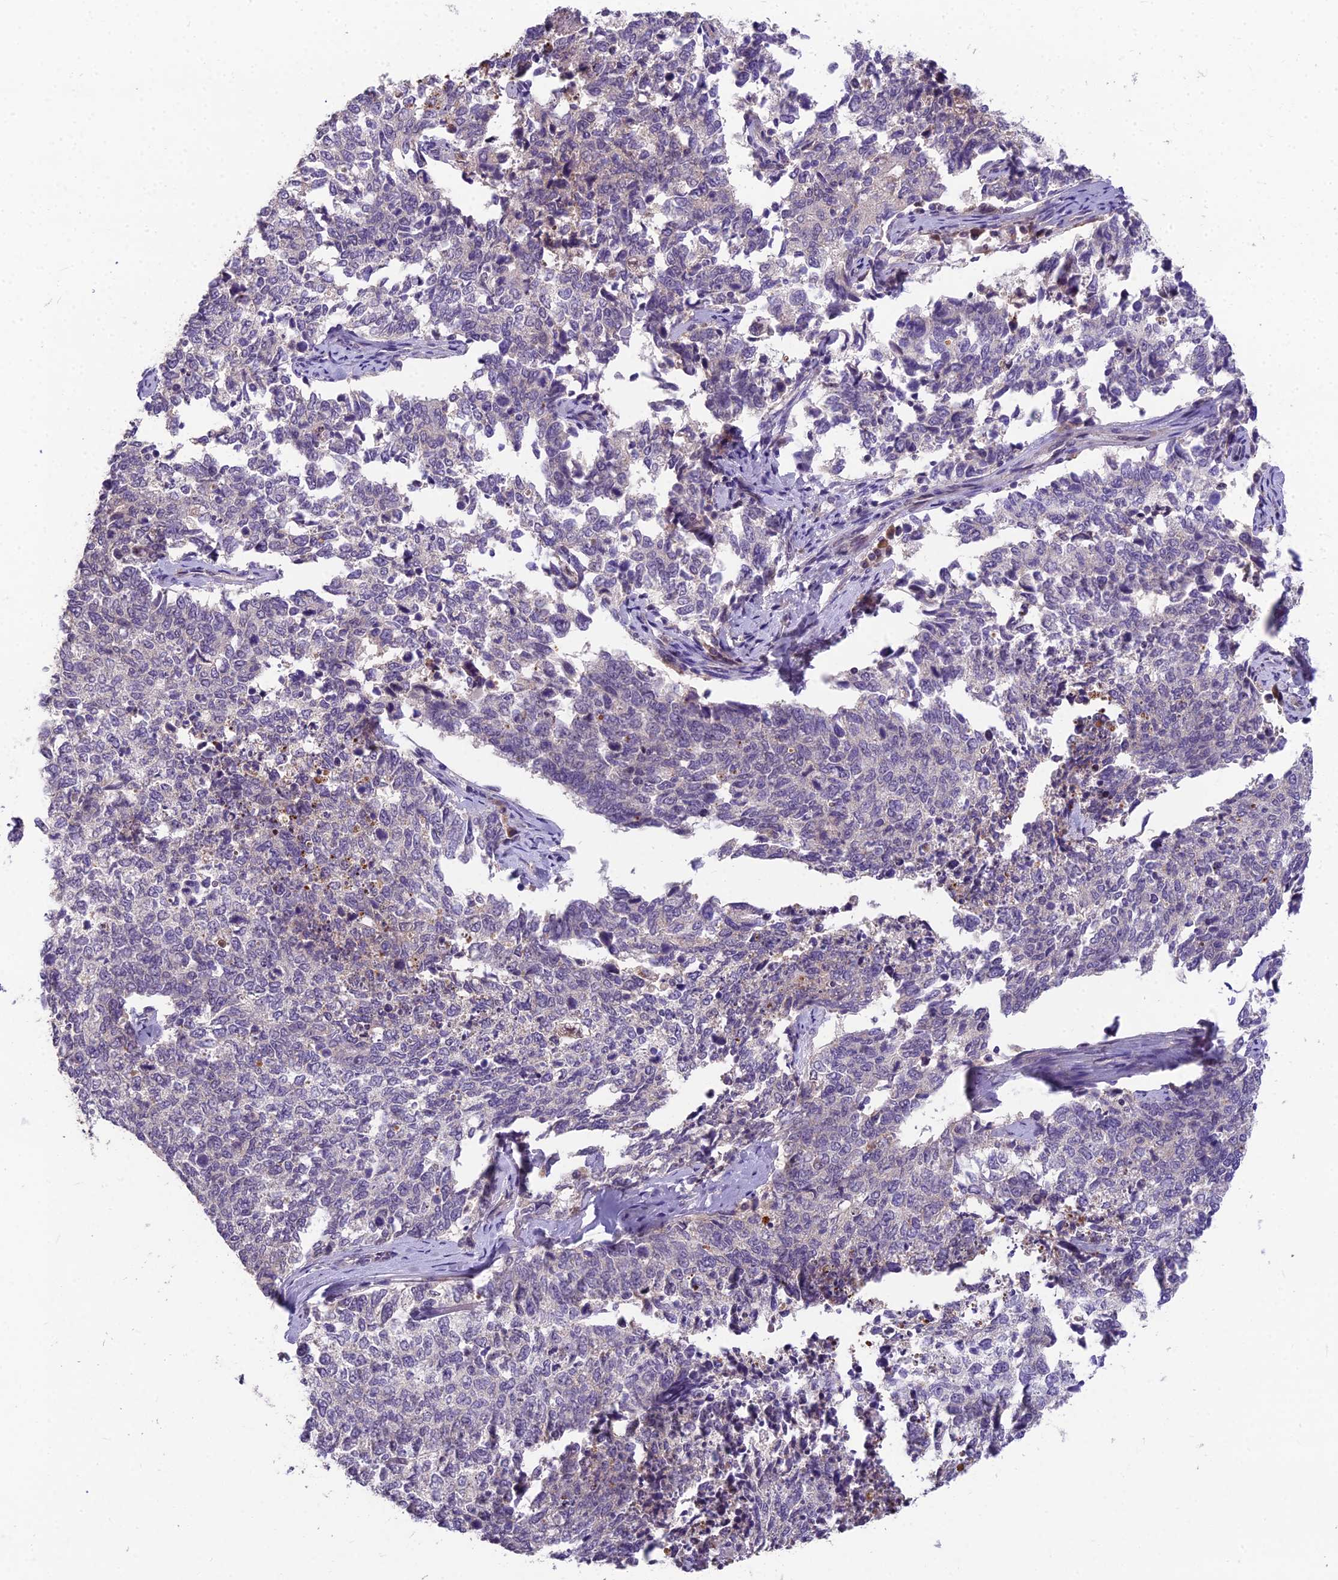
{"staining": {"intensity": "negative", "quantity": "none", "location": "none"}, "tissue": "cervical cancer", "cell_type": "Tumor cells", "image_type": "cancer", "snomed": [{"axis": "morphology", "description": "Squamous cell carcinoma, NOS"}, {"axis": "topography", "description": "Cervix"}], "caption": "DAB (3,3'-diaminobenzidine) immunohistochemical staining of cervical squamous cell carcinoma exhibits no significant staining in tumor cells.", "gene": "ZNF333", "patient": {"sex": "female", "age": 63}}